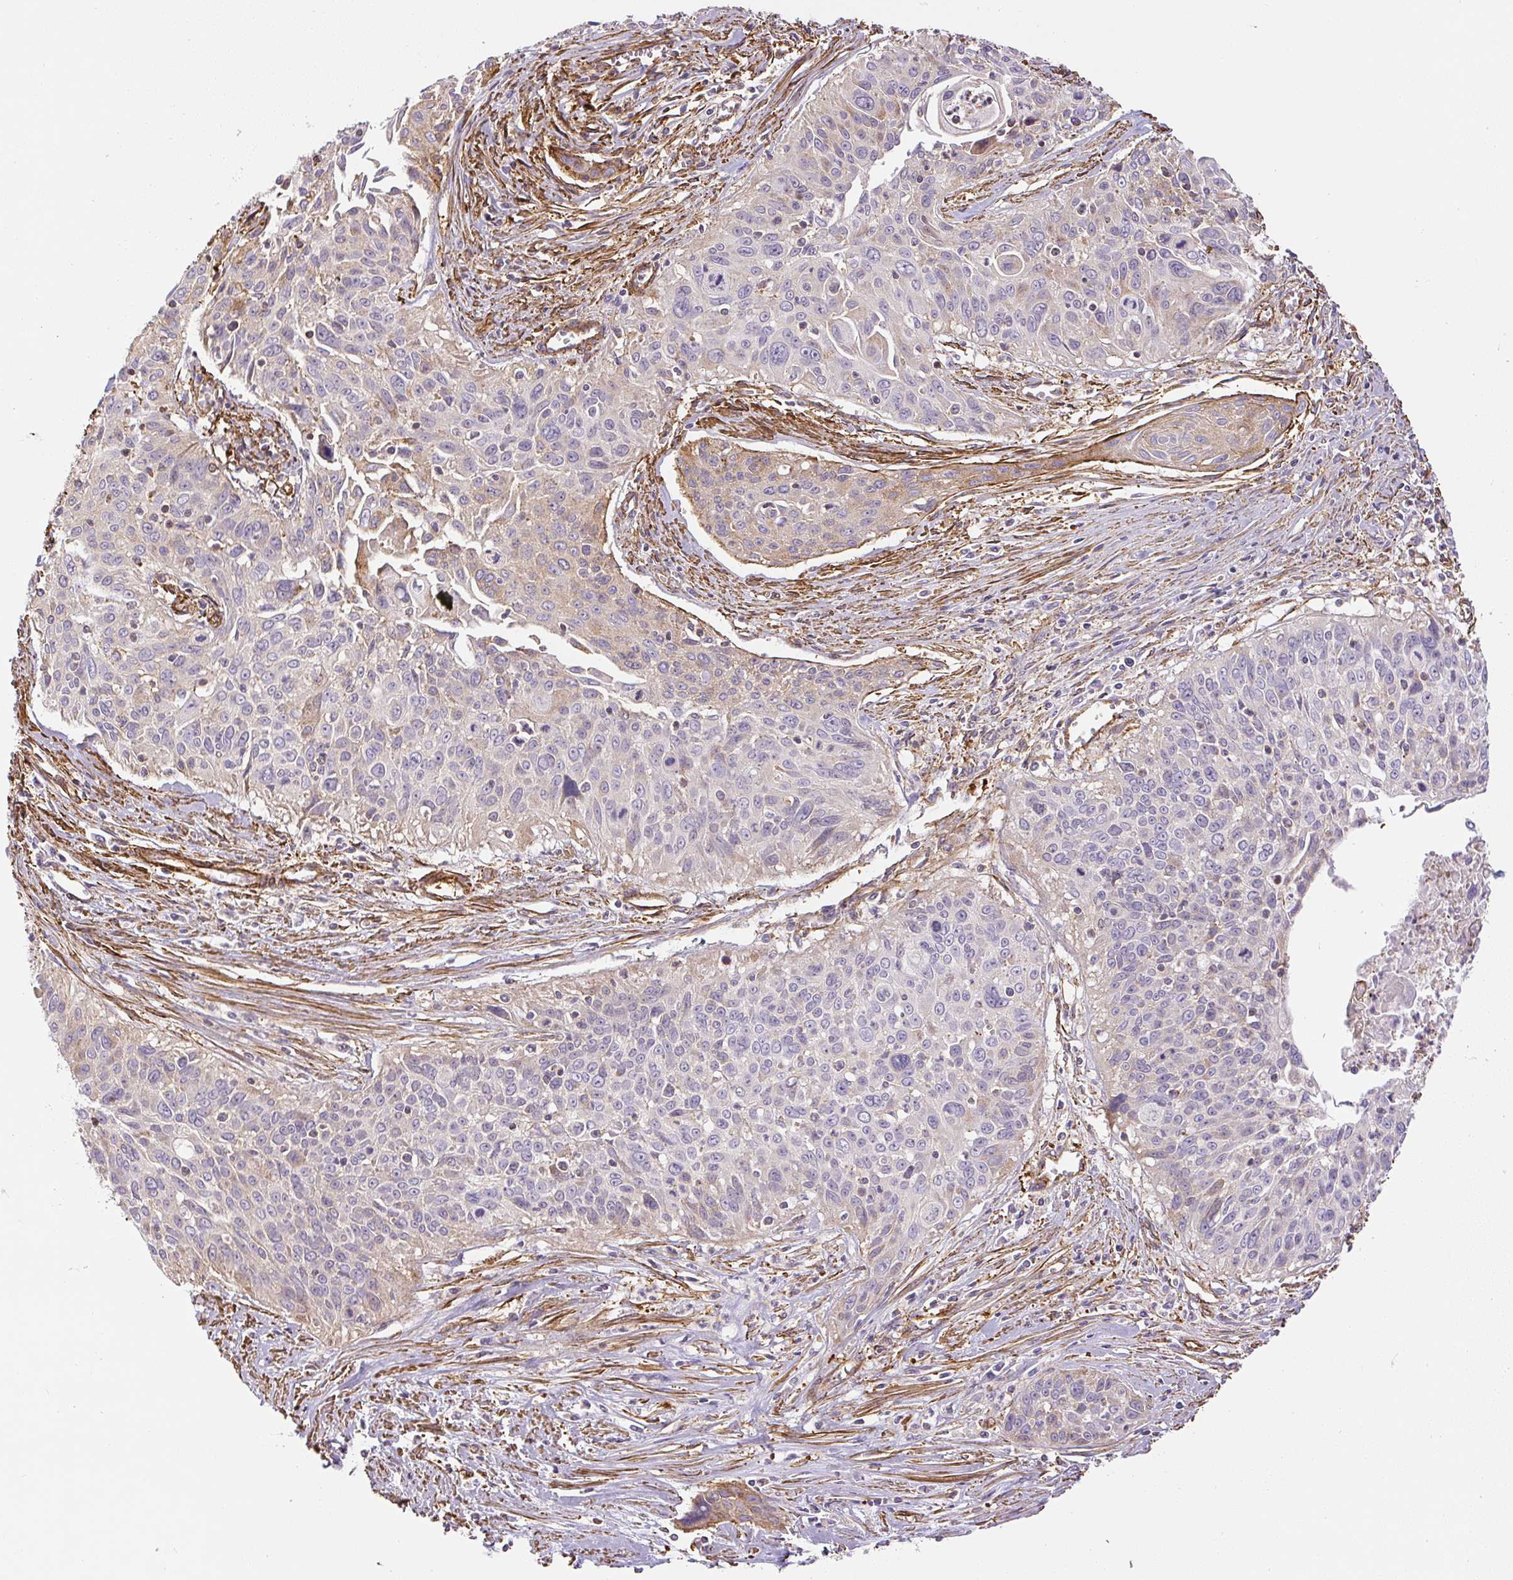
{"staining": {"intensity": "weak", "quantity": "25%-75%", "location": "cytoplasmic/membranous"}, "tissue": "cervical cancer", "cell_type": "Tumor cells", "image_type": "cancer", "snomed": [{"axis": "morphology", "description": "Squamous cell carcinoma, NOS"}, {"axis": "topography", "description": "Cervix"}], "caption": "Tumor cells reveal weak cytoplasmic/membranous expression in about 25%-75% of cells in squamous cell carcinoma (cervical). (IHC, brightfield microscopy, high magnification).", "gene": "MYL12A", "patient": {"sex": "female", "age": 55}}